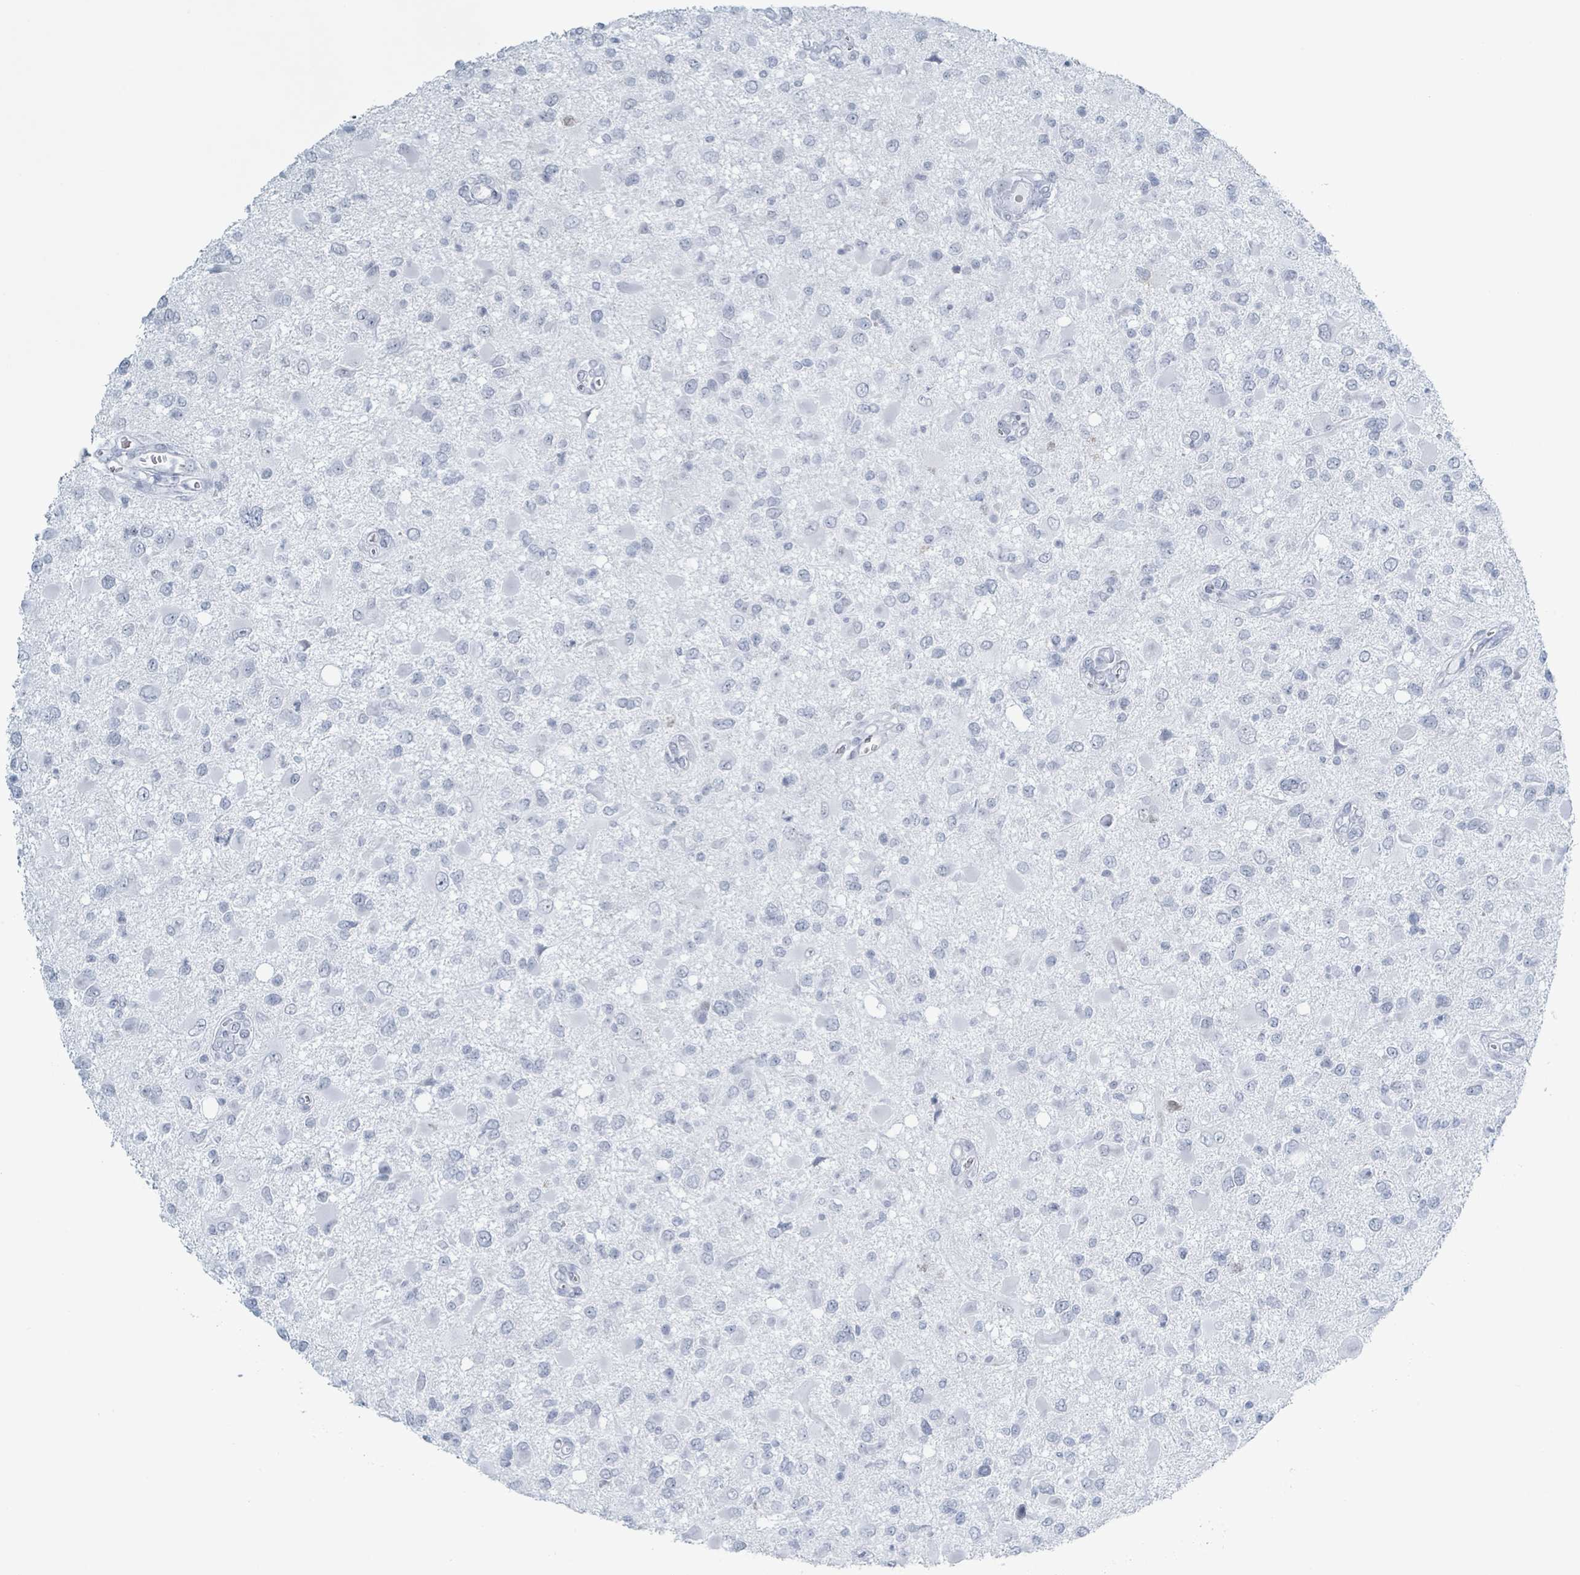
{"staining": {"intensity": "negative", "quantity": "none", "location": "none"}, "tissue": "glioma", "cell_type": "Tumor cells", "image_type": "cancer", "snomed": [{"axis": "morphology", "description": "Glioma, malignant, High grade"}, {"axis": "topography", "description": "Brain"}], "caption": "IHC photomicrograph of neoplastic tissue: malignant glioma (high-grade) stained with DAB exhibits no significant protein staining in tumor cells.", "gene": "GPR15LG", "patient": {"sex": "male", "age": 53}}